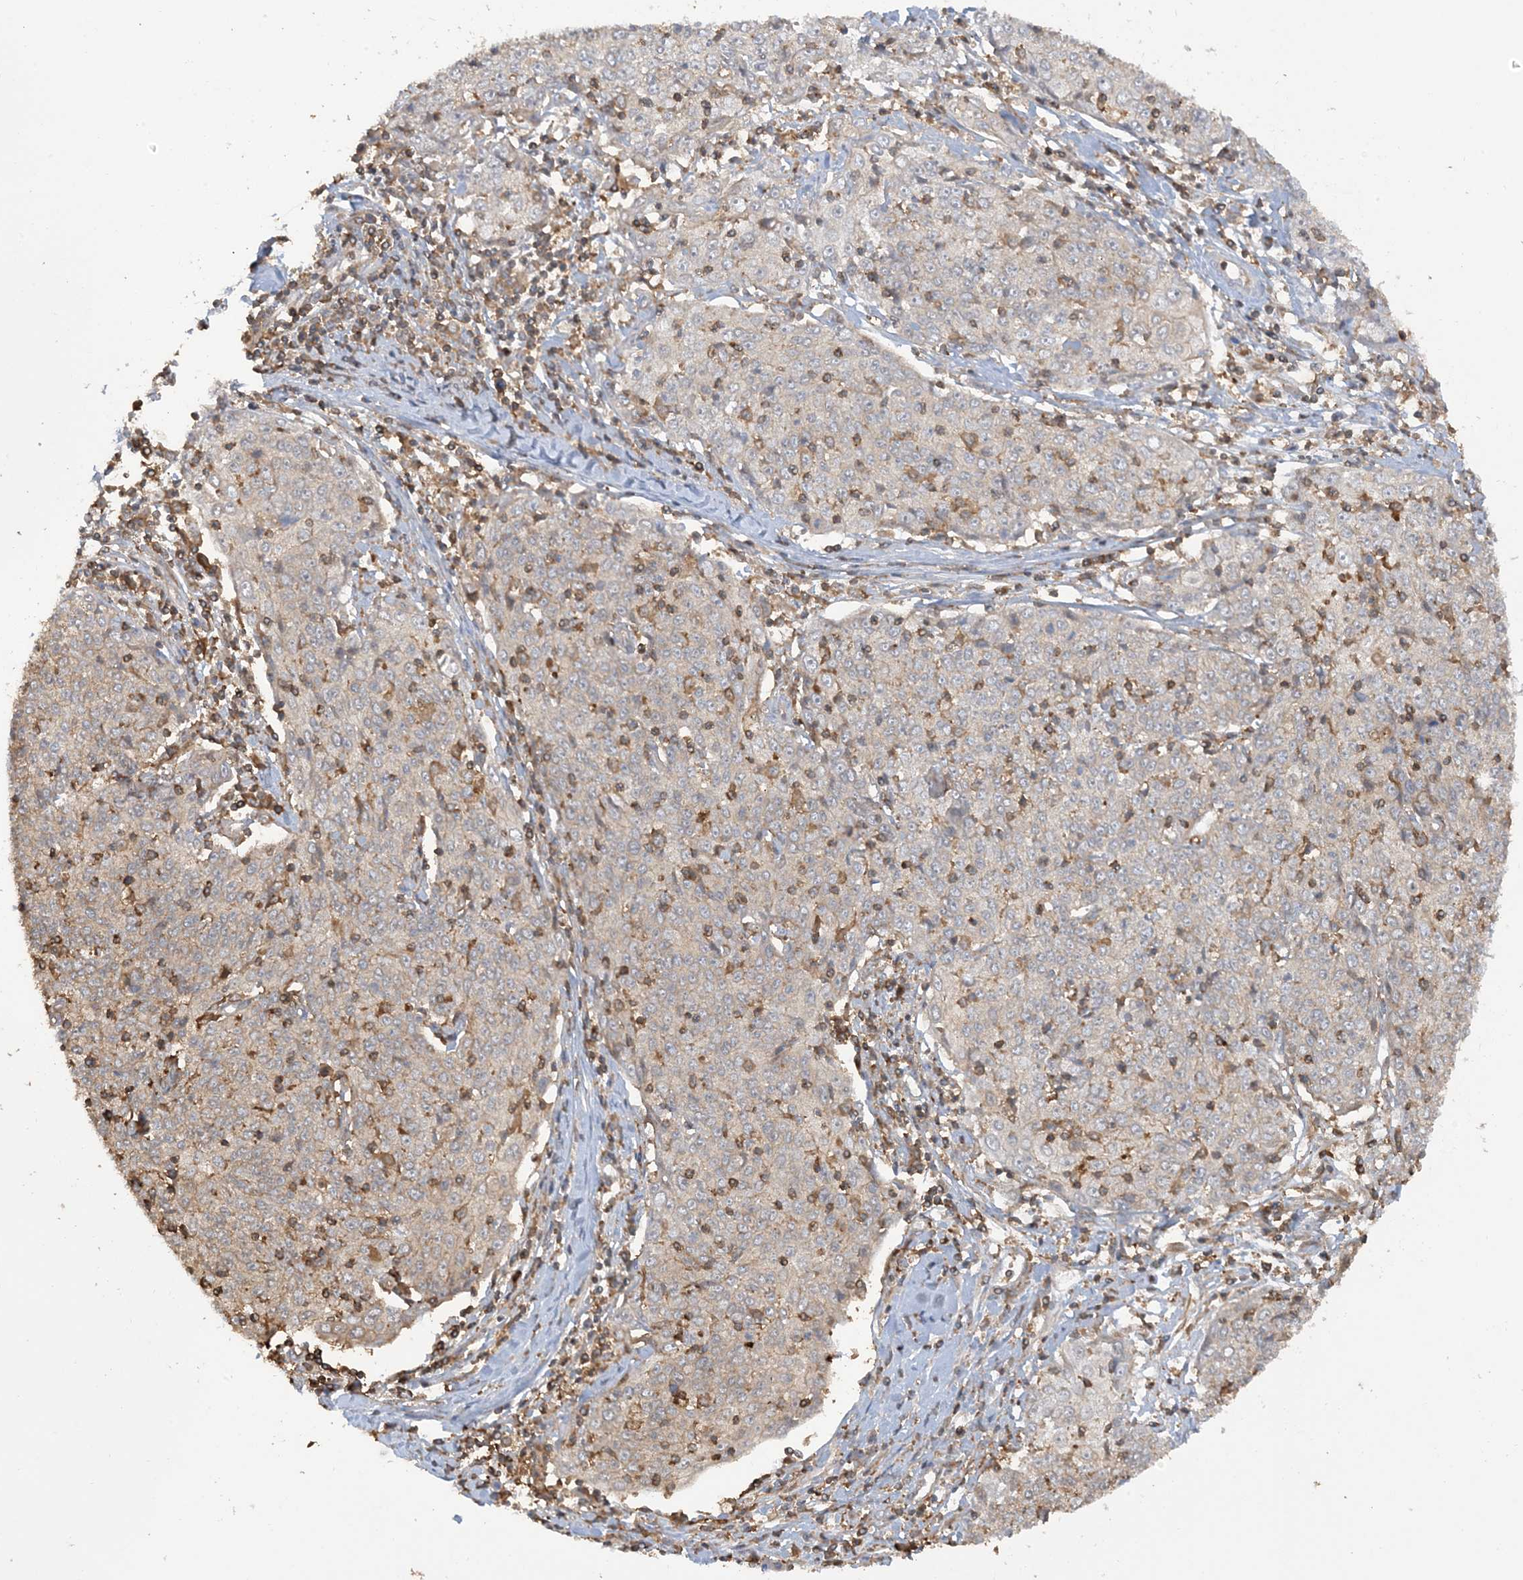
{"staining": {"intensity": "weak", "quantity": "<25%", "location": "cytoplasmic/membranous"}, "tissue": "cervical cancer", "cell_type": "Tumor cells", "image_type": "cancer", "snomed": [{"axis": "morphology", "description": "Squamous cell carcinoma, NOS"}, {"axis": "topography", "description": "Cervix"}], "caption": "Cervical squamous cell carcinoma was stained to show a protein in brown. There is no significant expression in tumor cells.", "gene": "CAPZB", "patient": {"sex": "female", "age": 48}}